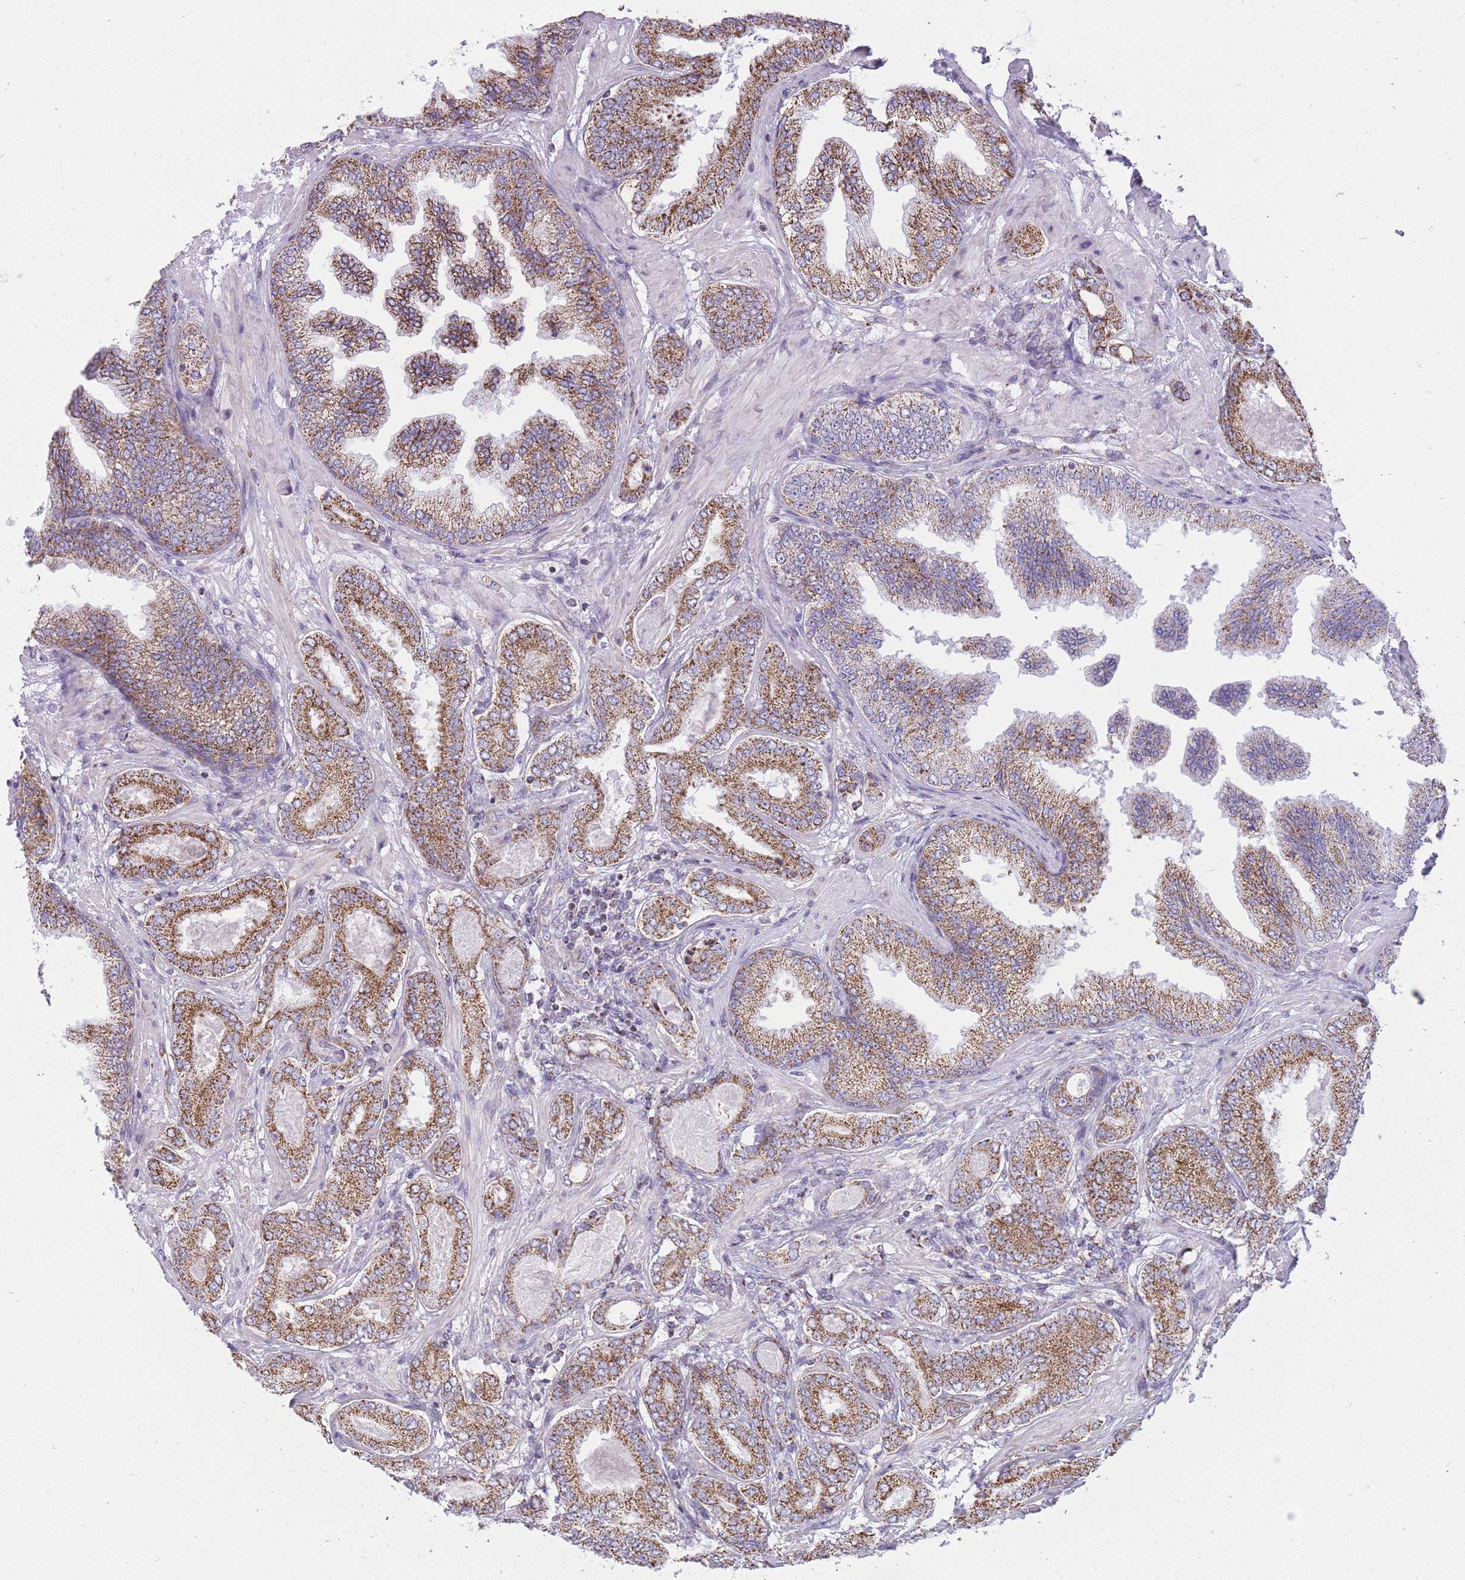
{"staining": {"intensity": "moderate", "quantity": ">75%", "location": "cytoplasmic/membranous"}, "tissue": "prostate cancer", "cell_type": "Tumor cells", "image_type": "cancer", "snomed": [{"axis": "morphology", "description": "Adenocarcinoma, Low grade"}, {"axis": "topography", "description": "Prostate"}], "caption": "IHC histopathology image of prostate cancer stained for a protein (brown), which exhibits medium levels of moderate cytoplasmic/membranous expression in about >75% of tumor cells.", "gene": "PCSK1", "patient": {"sex": "male", "age": 63}}